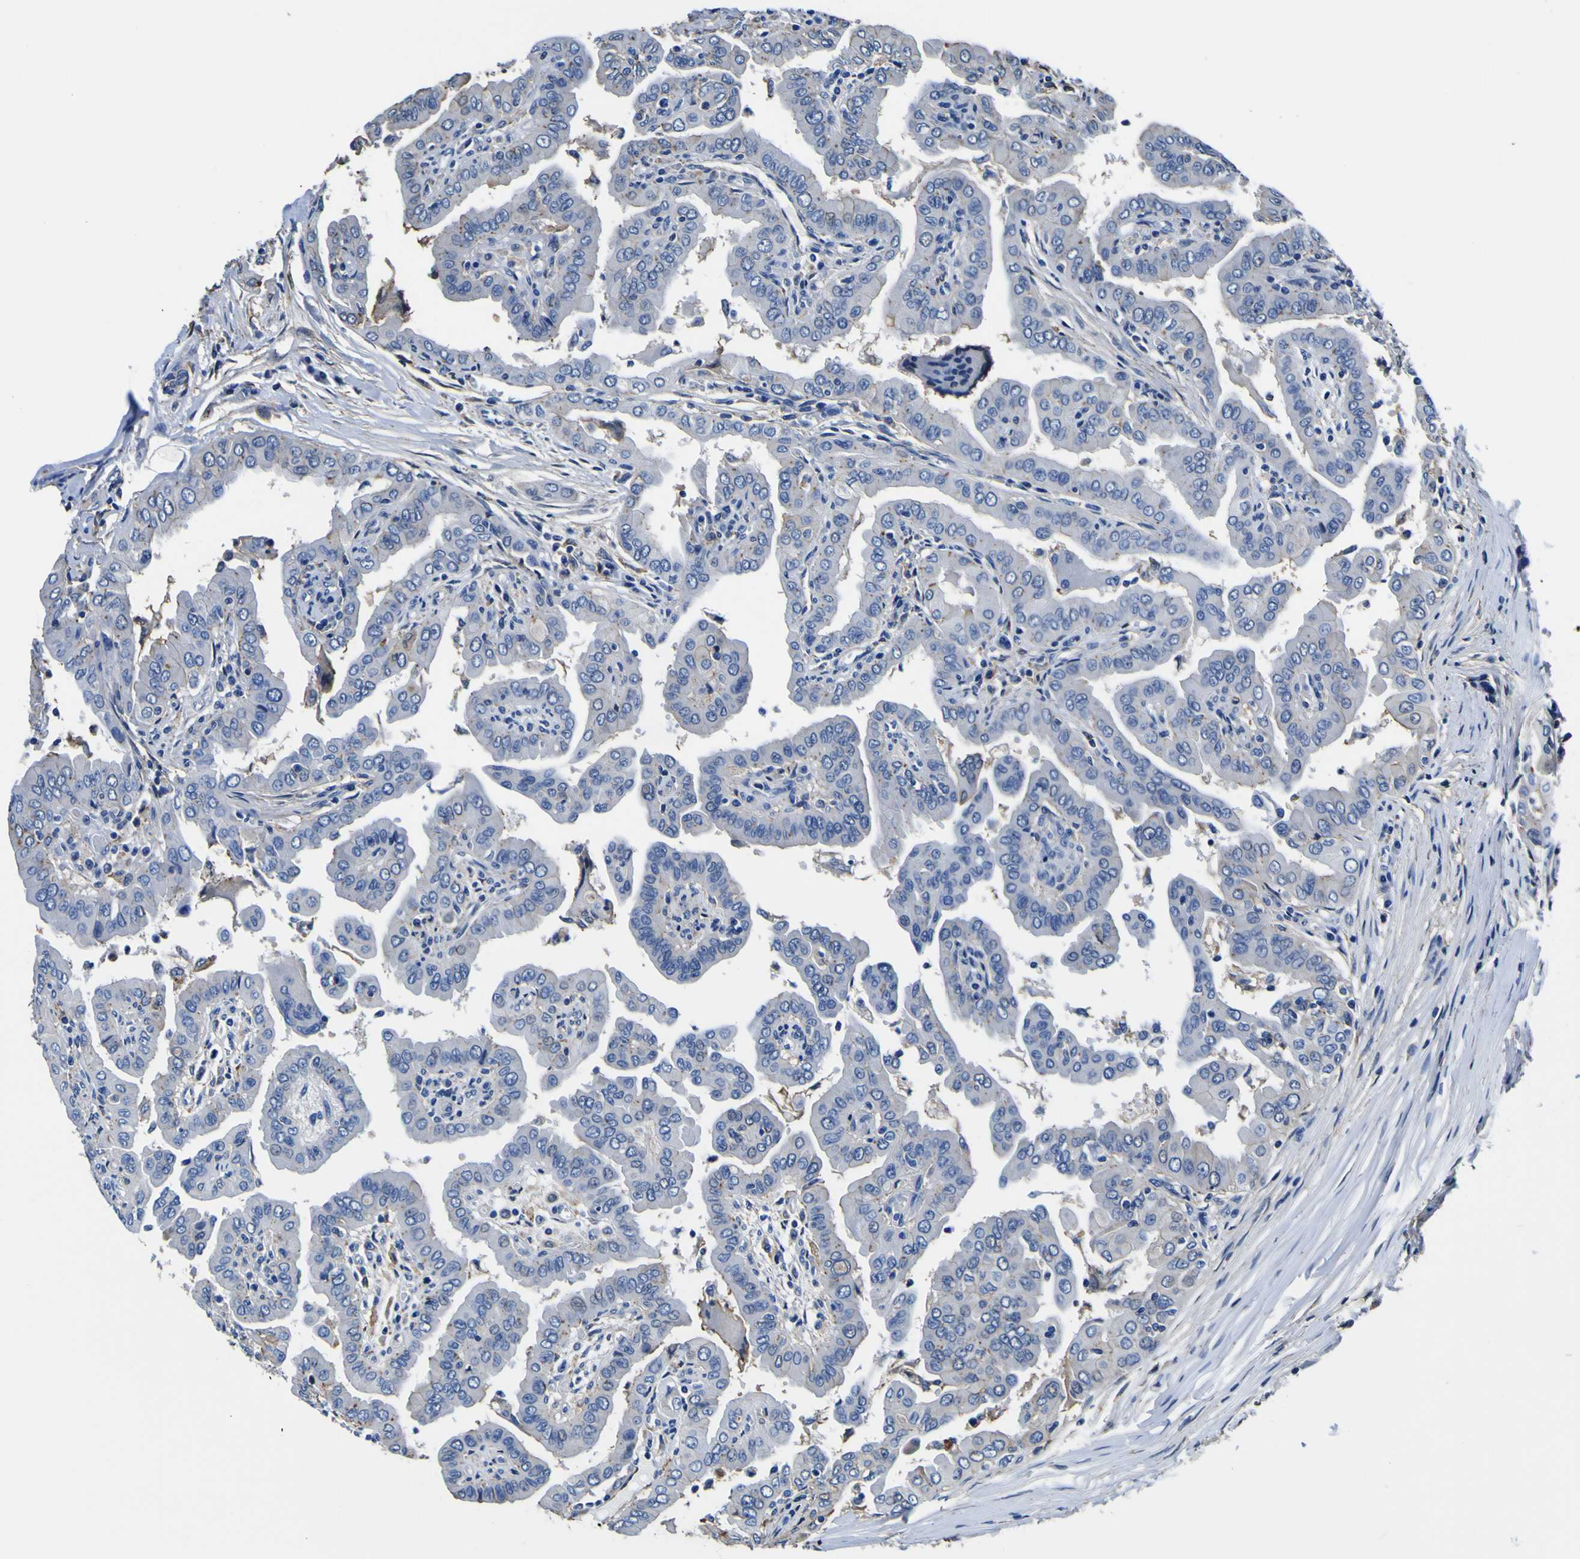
{"staining": {"intensity": "negative", "quantity": "none", "location": "none"}, "tissue": "thyroid cancer", "cell_type": "Tumor cells", "image_type": "cancer", "snomed": [{"axis": "morphology", "description": "Papillary adenocarcinoma, NOS"}, {"axis": "topography", "description": "Thyroid gland"}], "caption": "The photomicrograph shows no significant expression in tumor cells of thyroid cancer (papillary adenocarcinoma). The staining is performed using DAB (3,3'-diaminobenzidine) brown chromogen with nuclei counter-stained in using hematoxylin.", "gene": "PXDN", "patient": {"sex": "male", "age": 33}}